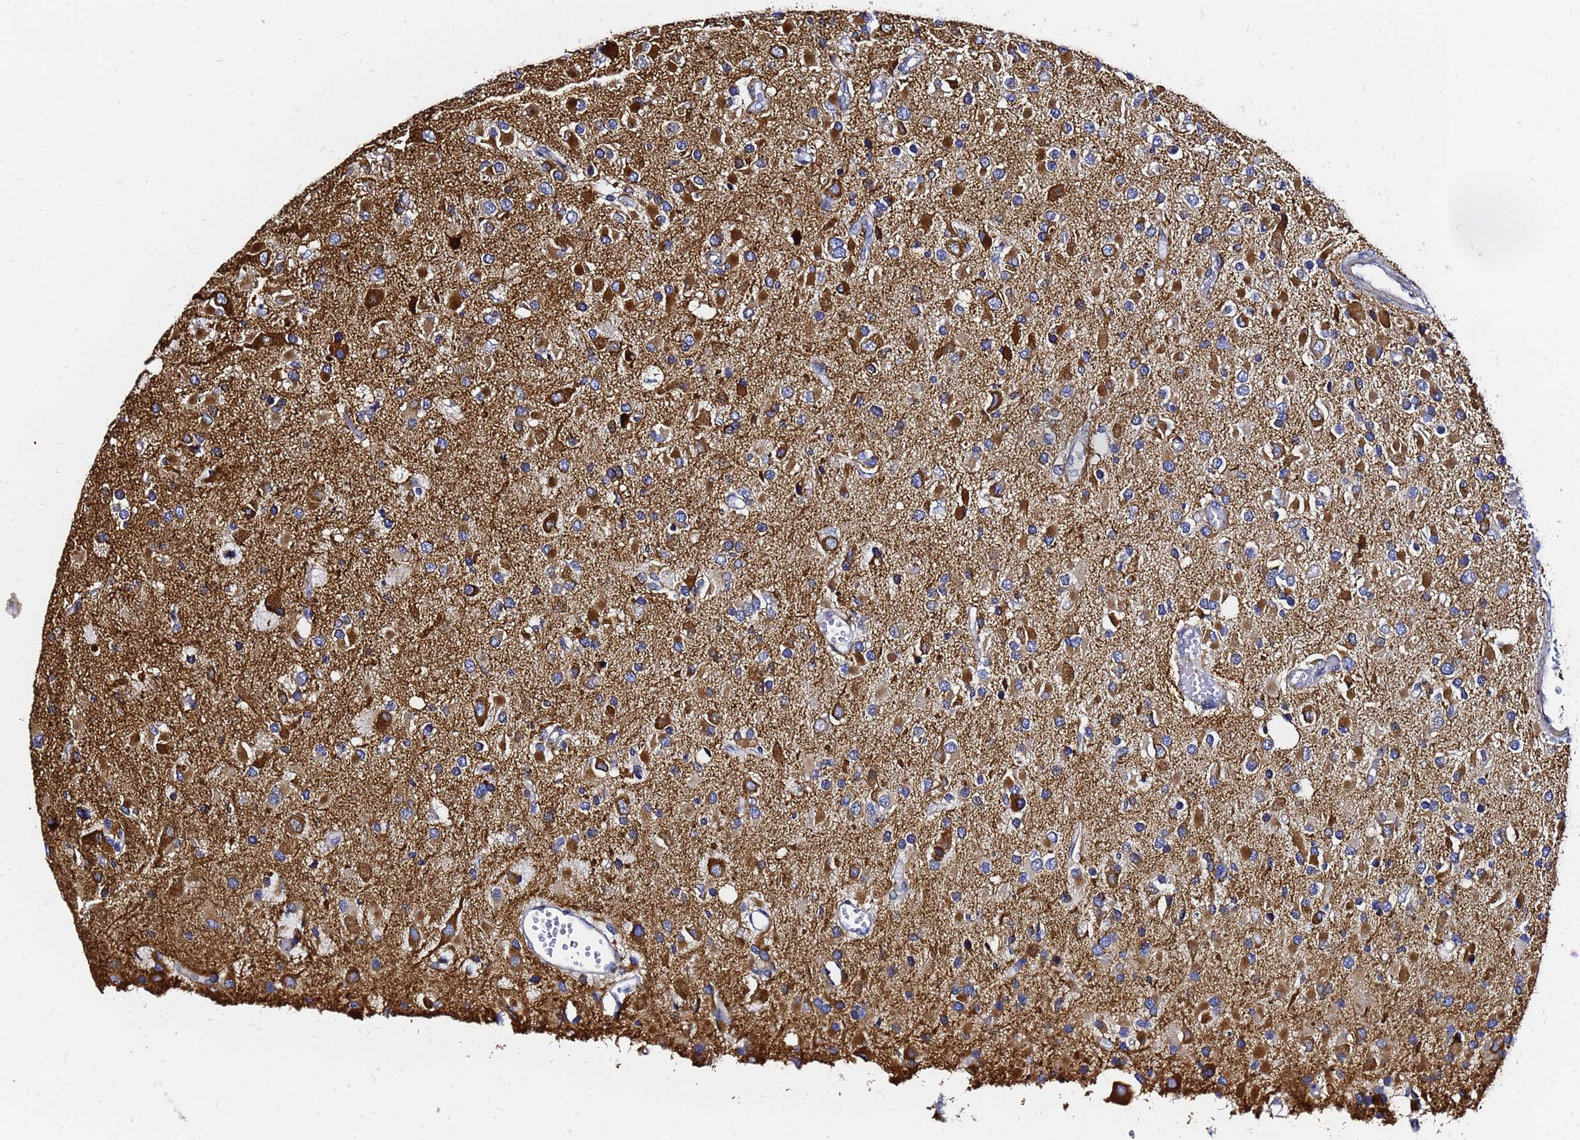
{"staining": {"intensity": "strong", "quantity": "25%-75%", "location": "cytoplasmic/membranous"}, "tissue": "glioma", "cell_type": "Tumor cells", "image_type": "cancer", "snomed": [{"axis": "morphology", "description": "Glioma, malignant, High grade"}, {"axis": "topography", "description": "Brain"}], "caption": "Immunohistochemistry micrograph of high-grade glioma (malignant) stained for a protein (brown), which shows high levels of strong cytoplasmic/membranous positivity in approximately 25%-75% of tumor cells.", "gene": "TUBA8", "patient": {"sex": "male", "age": 53}}